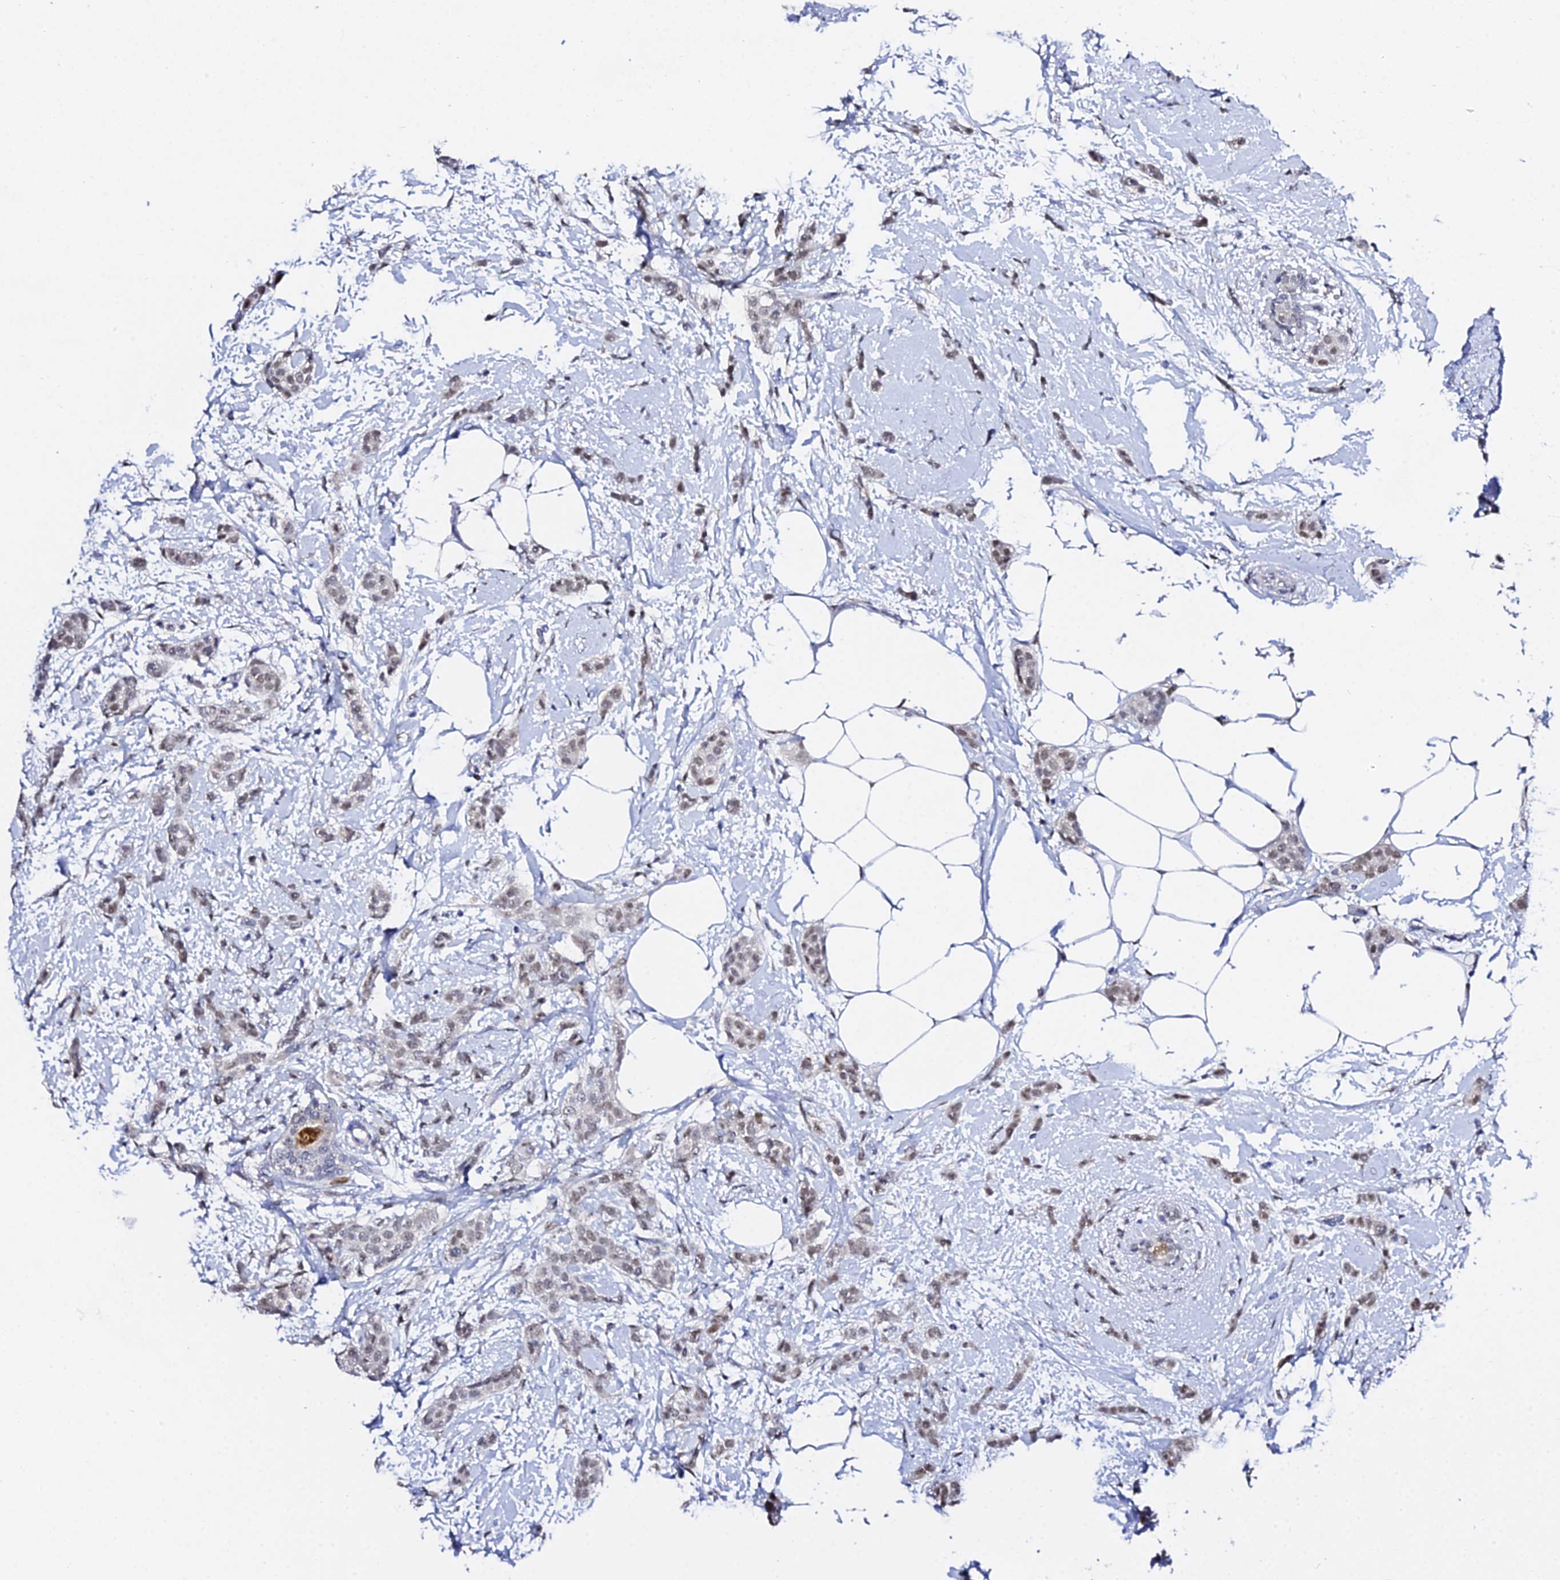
{"staining": {"intensity": "weak", "quantity": "25%-75%", "location": "nuclear"}, "tissue": "breast cancer", "cell_type": "Tumor cells", "image_type": "cancer", "snomed": [{"axis": "morphology", "description": "Duct carcinoma"}, {"axis": "topography", "description": "Breast"}], "caption": "The image exhibits immunohistochemical staining of breast cancer. There is weak nuclear expression is seen in approximately 25%-75% of tumor cells. (brown staining indicates protein expression, while blue staining denotes nuclei).", "gene": "POFUT2", "patient": {"sex": "female", "age": 72}}